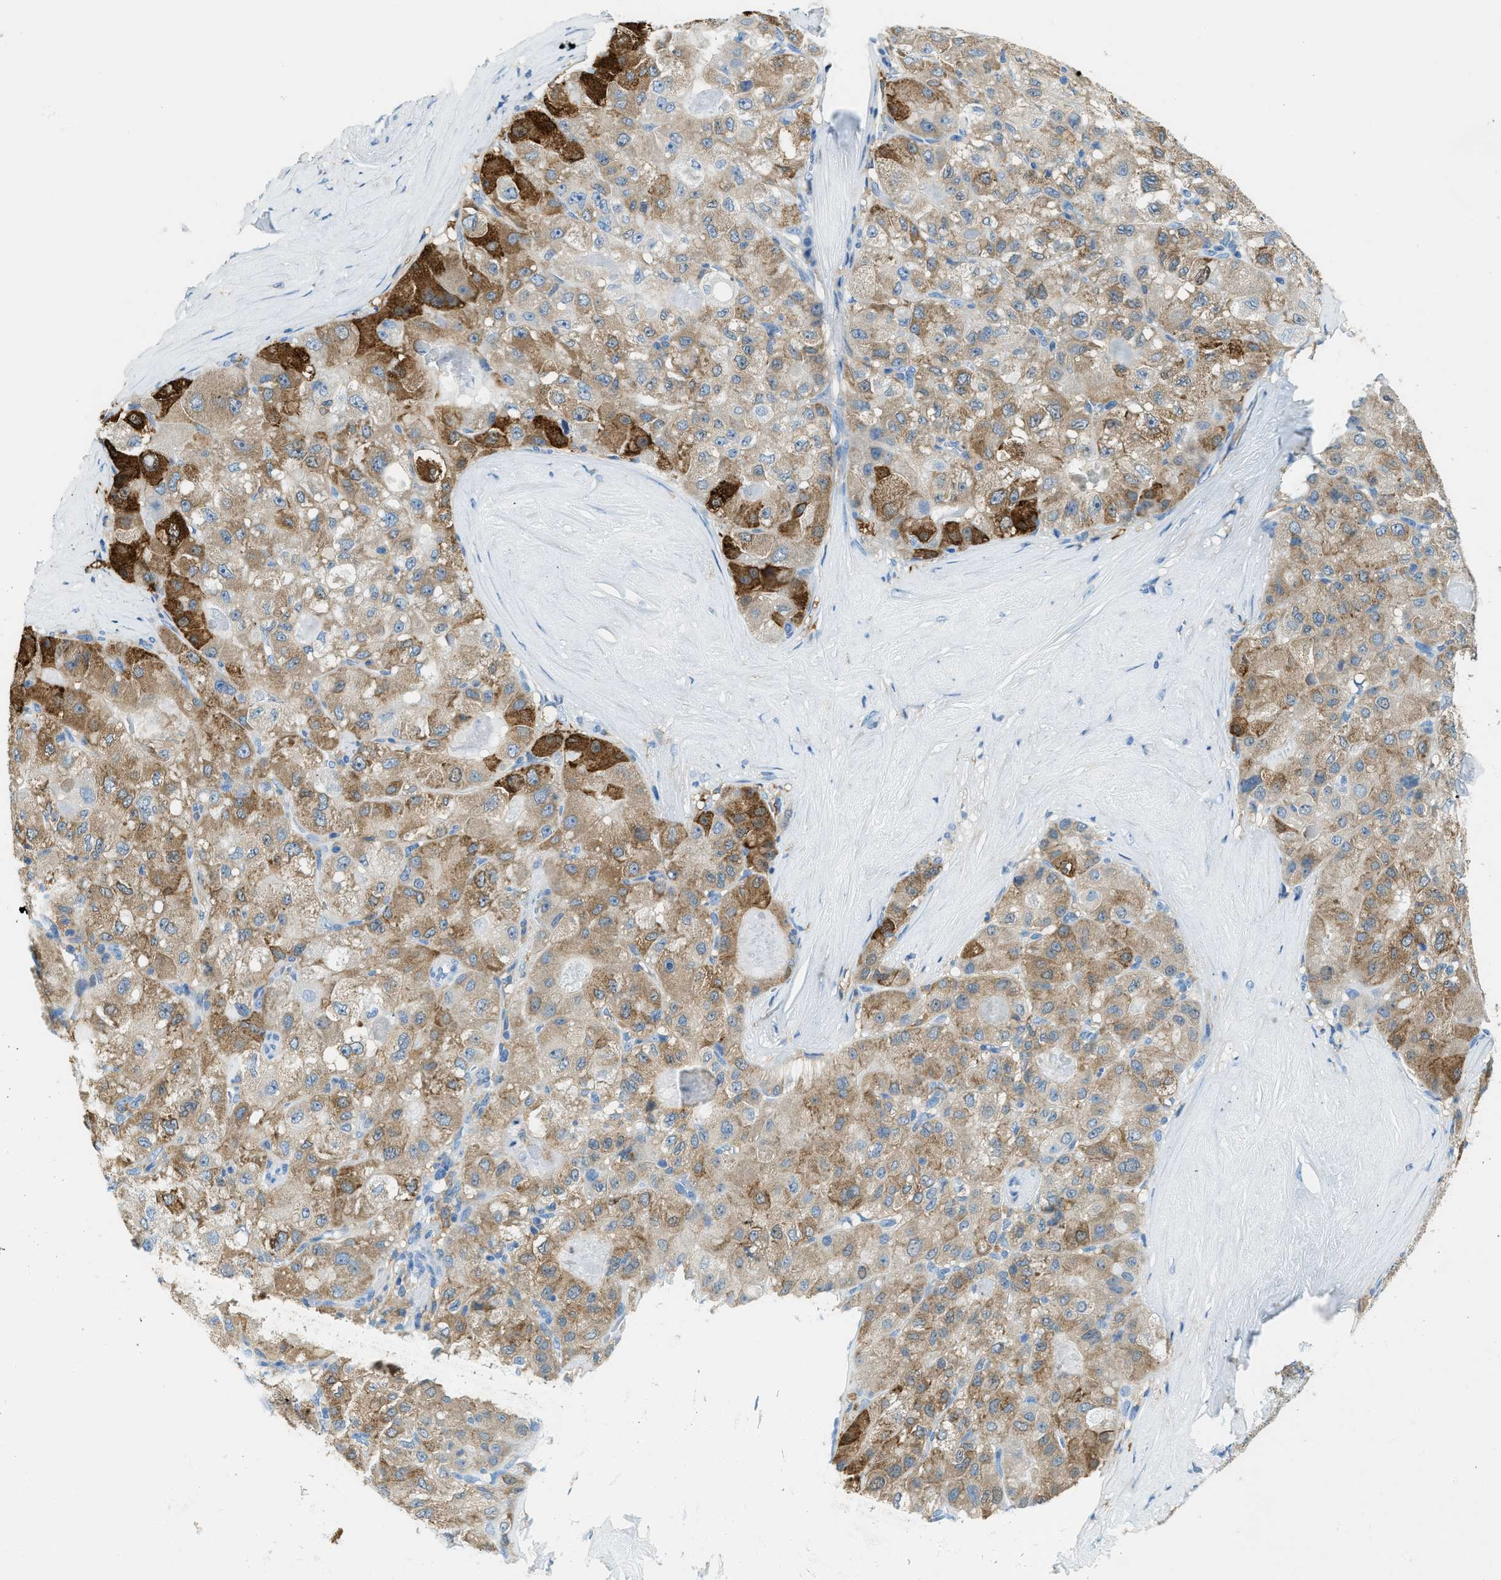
{"staining": {"intensity": "strong", "quantity": "25%-75%", "location": "cytoplasmic/membranous"}, "tissue": "liver cancer", "cell_type": "Tumor cells", "image_type": "cancer", "snomed": [{"axis": "morphology", "description": "Carcinoma, Hepatocellular, NOS"}, {"axis": "topography", "description": "Liver"}], "caption": "A high-resolution histopathology image shows immunohistochemistry staining of liver cancer (hepatocellular carcinoma), which exhibits strong cytoplasmic/membranous positivity in approximately 25%-75% of tumor cells.", "gene": "MATCAP2", "patient": {"sex": "male", "age": 80}}